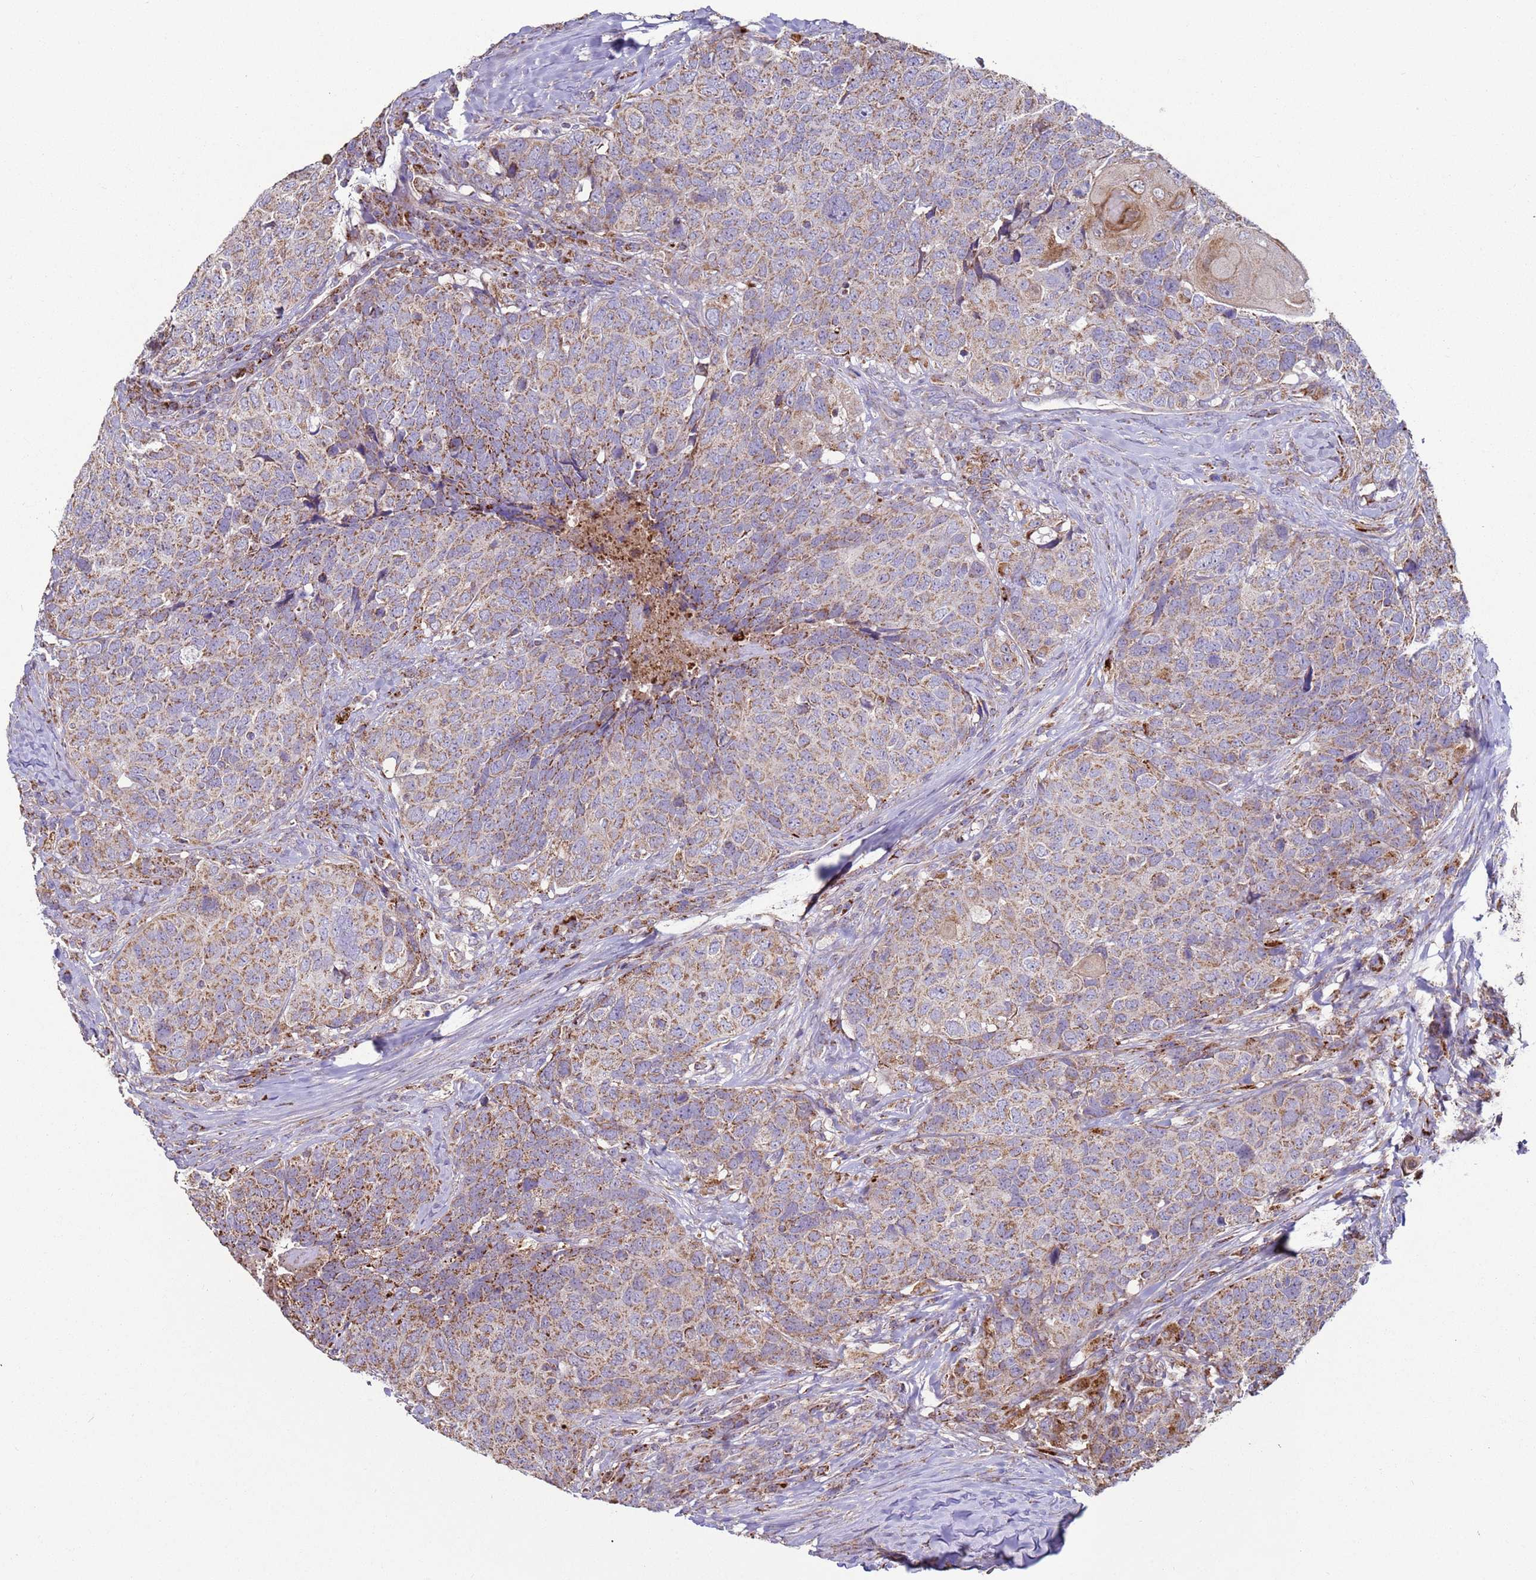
{"staining": {"intensity": "moderate", "quantity": "25%-75%", "location": "cytoplasmic/membranous"}, "tissue": "head and neck cancer", "cell_type": "Tumor cells", "image_type": "cancer", "snomed": [{"axis": "morphology", "description": "Squamous cell carcinoma, NOS"}, {"axis": "topography", "description": "Head-Neck"}], "caption": "DAB (3,3'-diaminobenzidine) immunohistochemical staining of head and neck cancer shows moderate cytoplasmic/membranous protein positivity in approximately 25%-75% of tumor cells.", "gene": "FBXO33", "patient": {"sex": "male", "age": 66}}